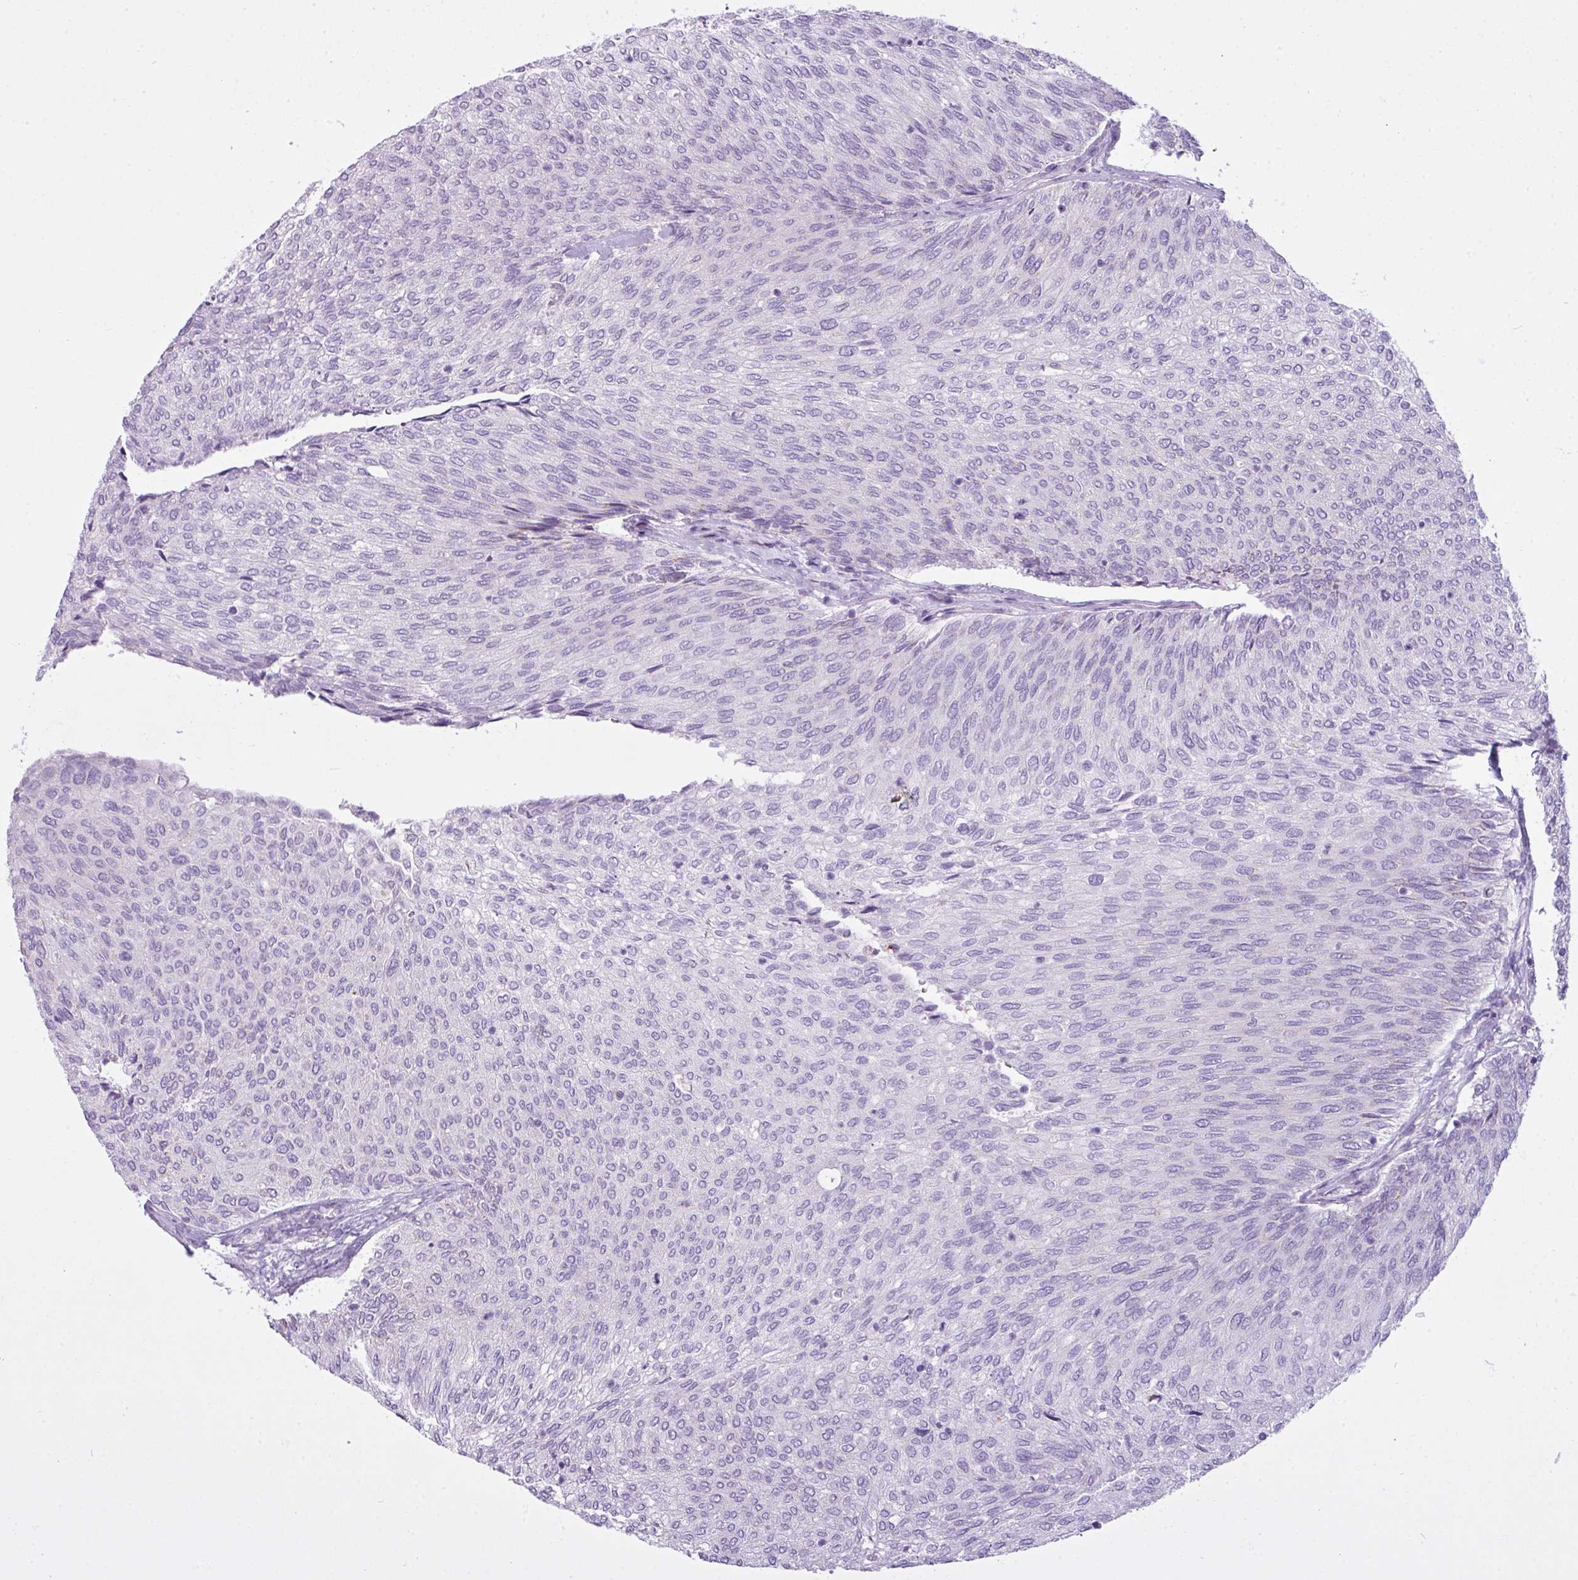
{"staining": {"intensity": "negative", "quantity": "none", "location": "none"}, "tissue": "urothelial cancer", "cell_type": "Tumor cells", "image_type": "cancer", "snomed": [{"axis": "morphology", "description": "Urothelial carcinoma, Low grade"}, {"axis": "topography", "description": "Urinary bladder"}], "caption": "The IHC photomicrograph has no significant positivity in tumor cells of urothelial cancer tissue. (Brightfield microscopy of DAB (3,3'-diaminobenzidine) immunohistochemistry at high magnification).", "gene": "FAM43A", "patient": {"sex": "female", "age": 79}}